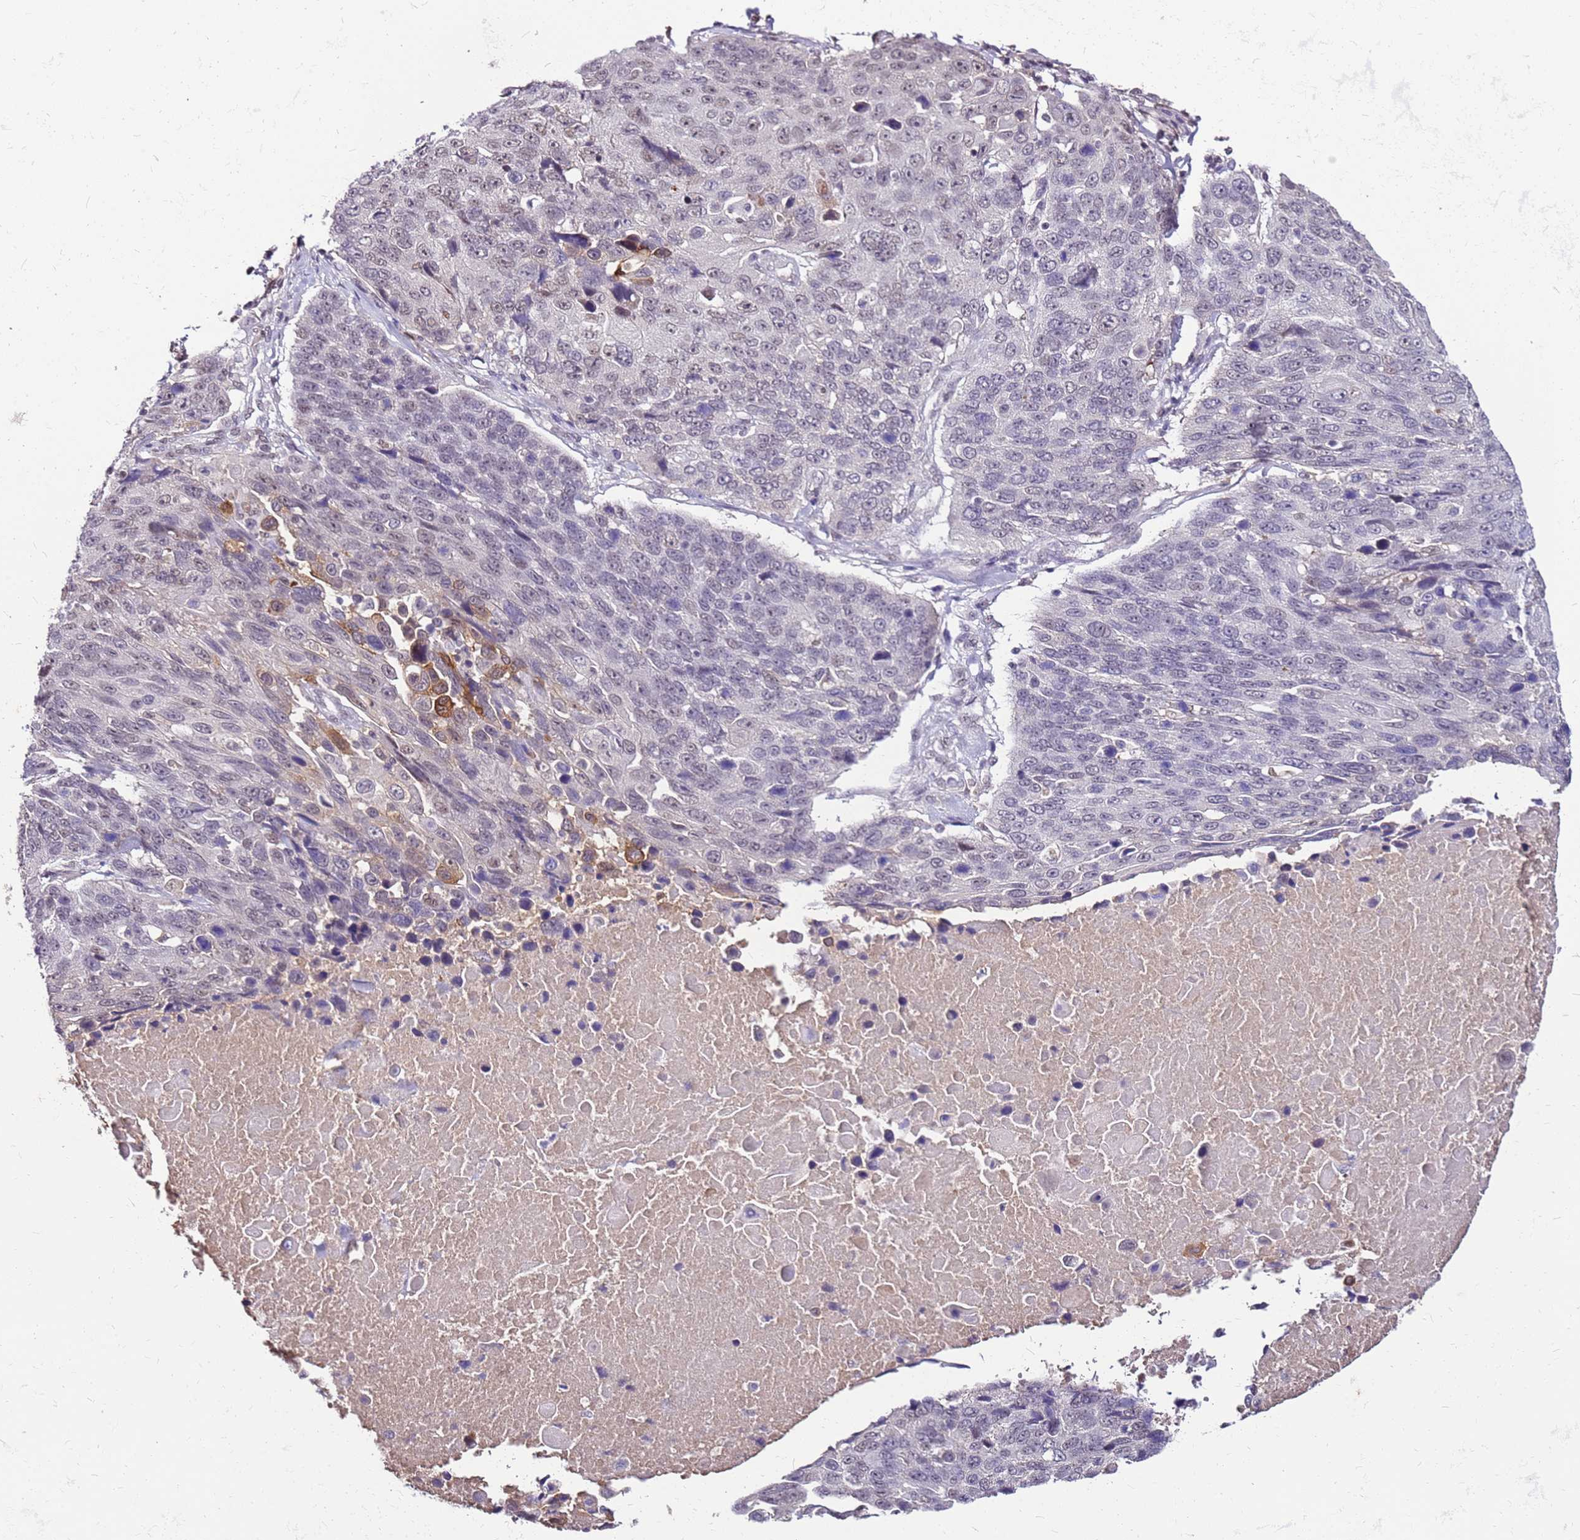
{"staining": {"intensity": "weak", "quantity": "<25%", "location": "nuclear"}, "tissue": "lung cancer", "cell_type": "Tumor cells", "image_type": "cancer", "snomed": [{"axis": "morphology", "description": "Squamous cell carcinoma, NOS"}, {"axis": "topography", "description": "Lung"}], "caption": "This is an IHC histopathology image of human lung squamous cell carcinoma. There is no expression in tumor cells.", "gene": "ALDH1A3", "patient": {"sex": "male", "age": 66}}